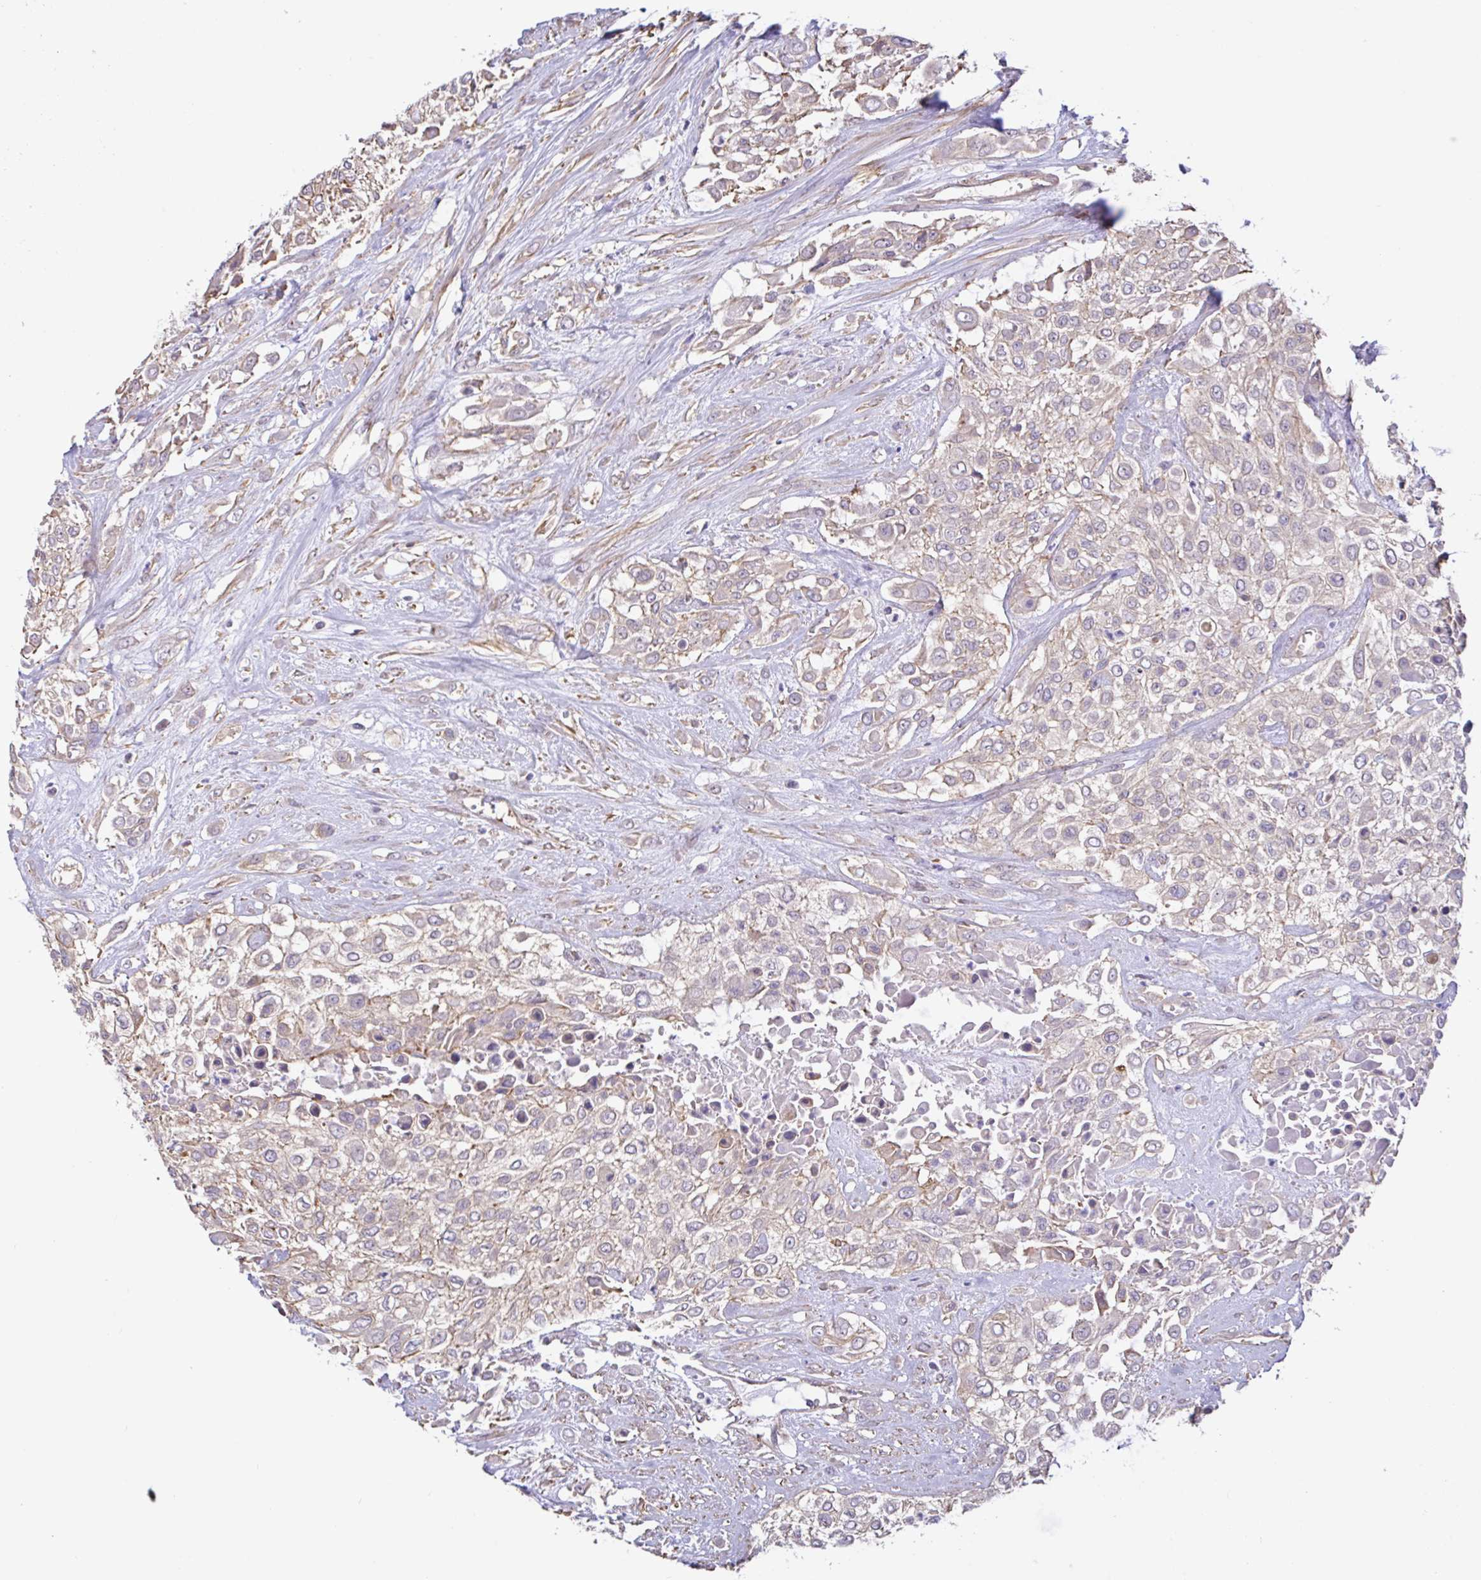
{"staining": {"intensity": "weak", "quantity": "<25%", "location": "cytoplasmic/membranous"}, "tissue": "urothelial cancer", "cell_type": "Tumor cells", "image_type": "cancer", "snomed": [{"axis": "morphology", "description": "Urothelial carcinoma, High grade"}, {"axis": "topography", "description": "Urinary bladder"}], "caption": "A micrograph of urothelial cancer stained for a protein shows no brown staining in tumor cells.", "gene": "PLCD4", "patient": {"sex": "male", "age": 57}}